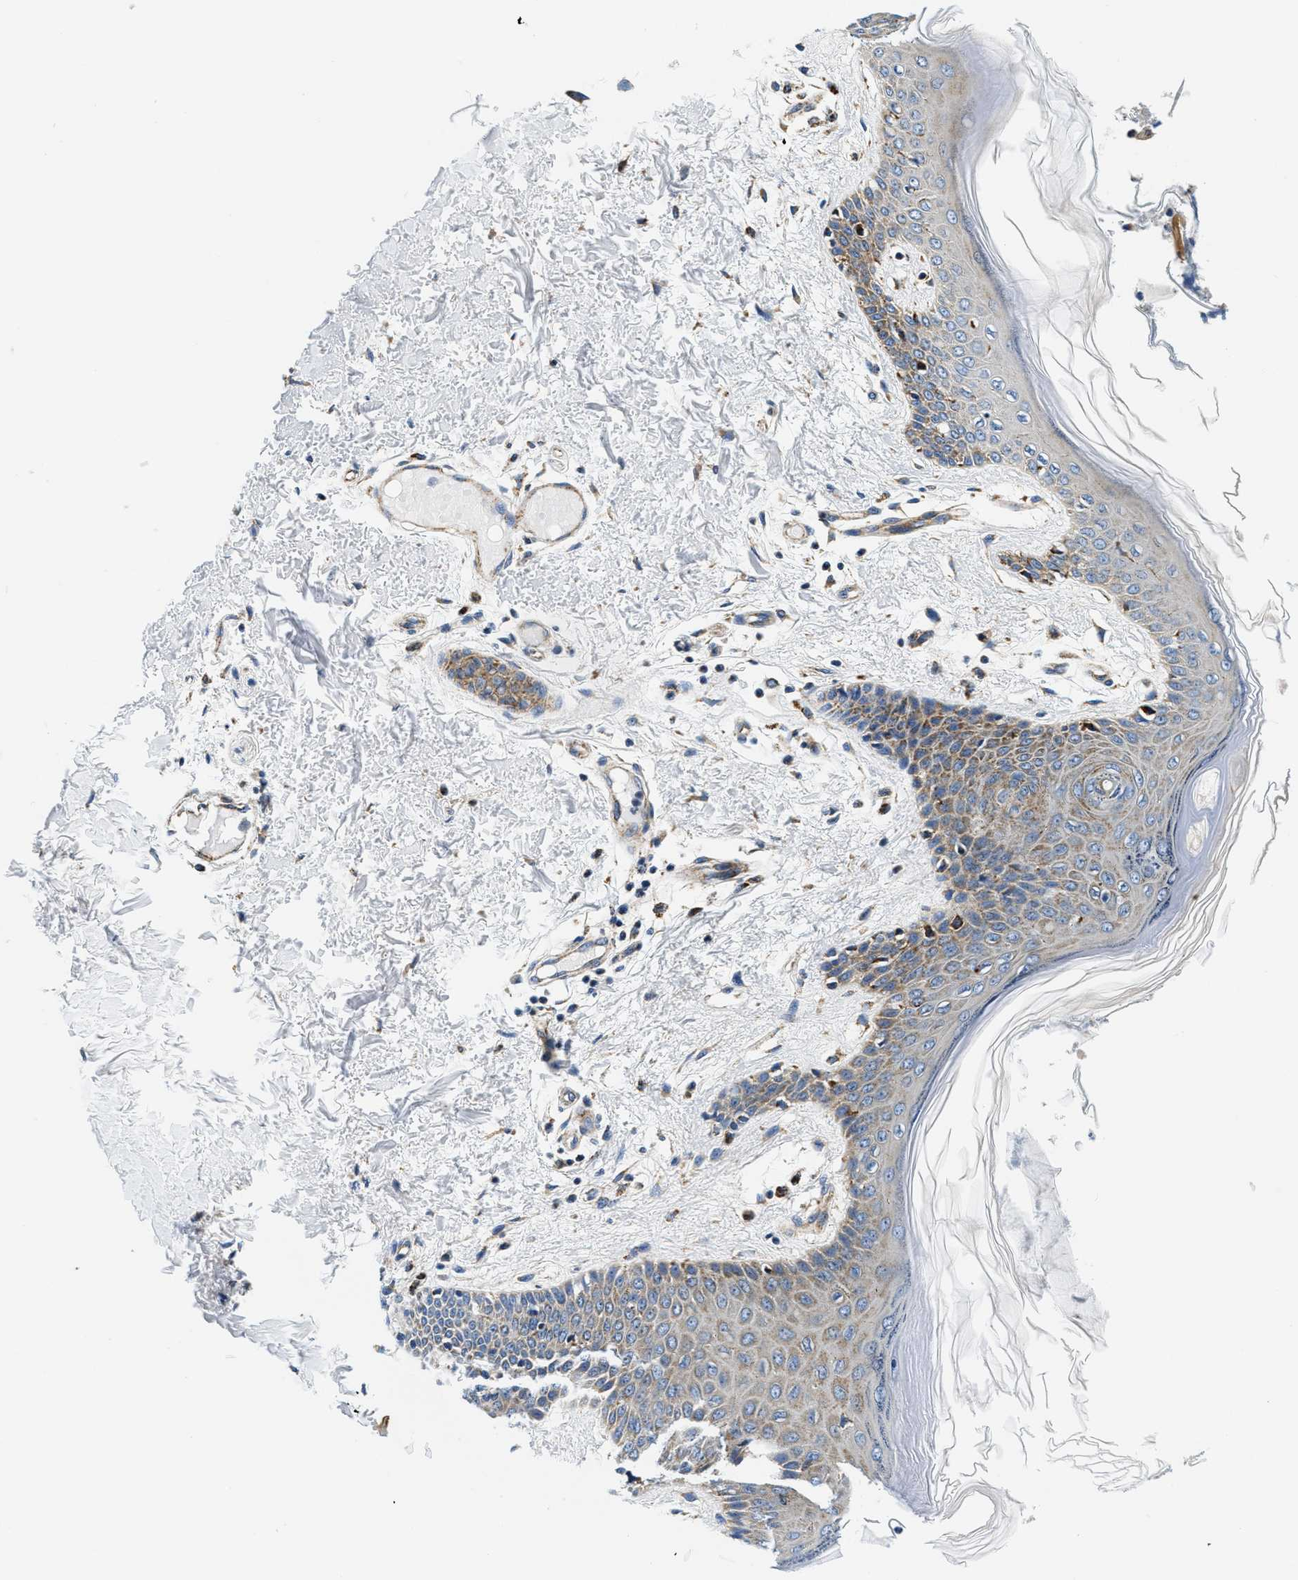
{"staining": {"intensity": "moderate", "quantity": ">75%", "location": "cytoplasmic/membranous"}, "tissue": "skin", "cell_type": "Fibroblasts", "image_type": "normal", "snomed": [{"axis": "morphology", "description": "Normal tissue, NOS"}, {"axis": "topography", "description": "Skin"}], "caption": "Immunohistochemical staining of benign human skin shows medium levels of moderate cytoplasmic/membranous staining in approximately >75% of fibroblasts.", "gene": "SAMD4B", "patient": {"sex": "male", "age": 53}}